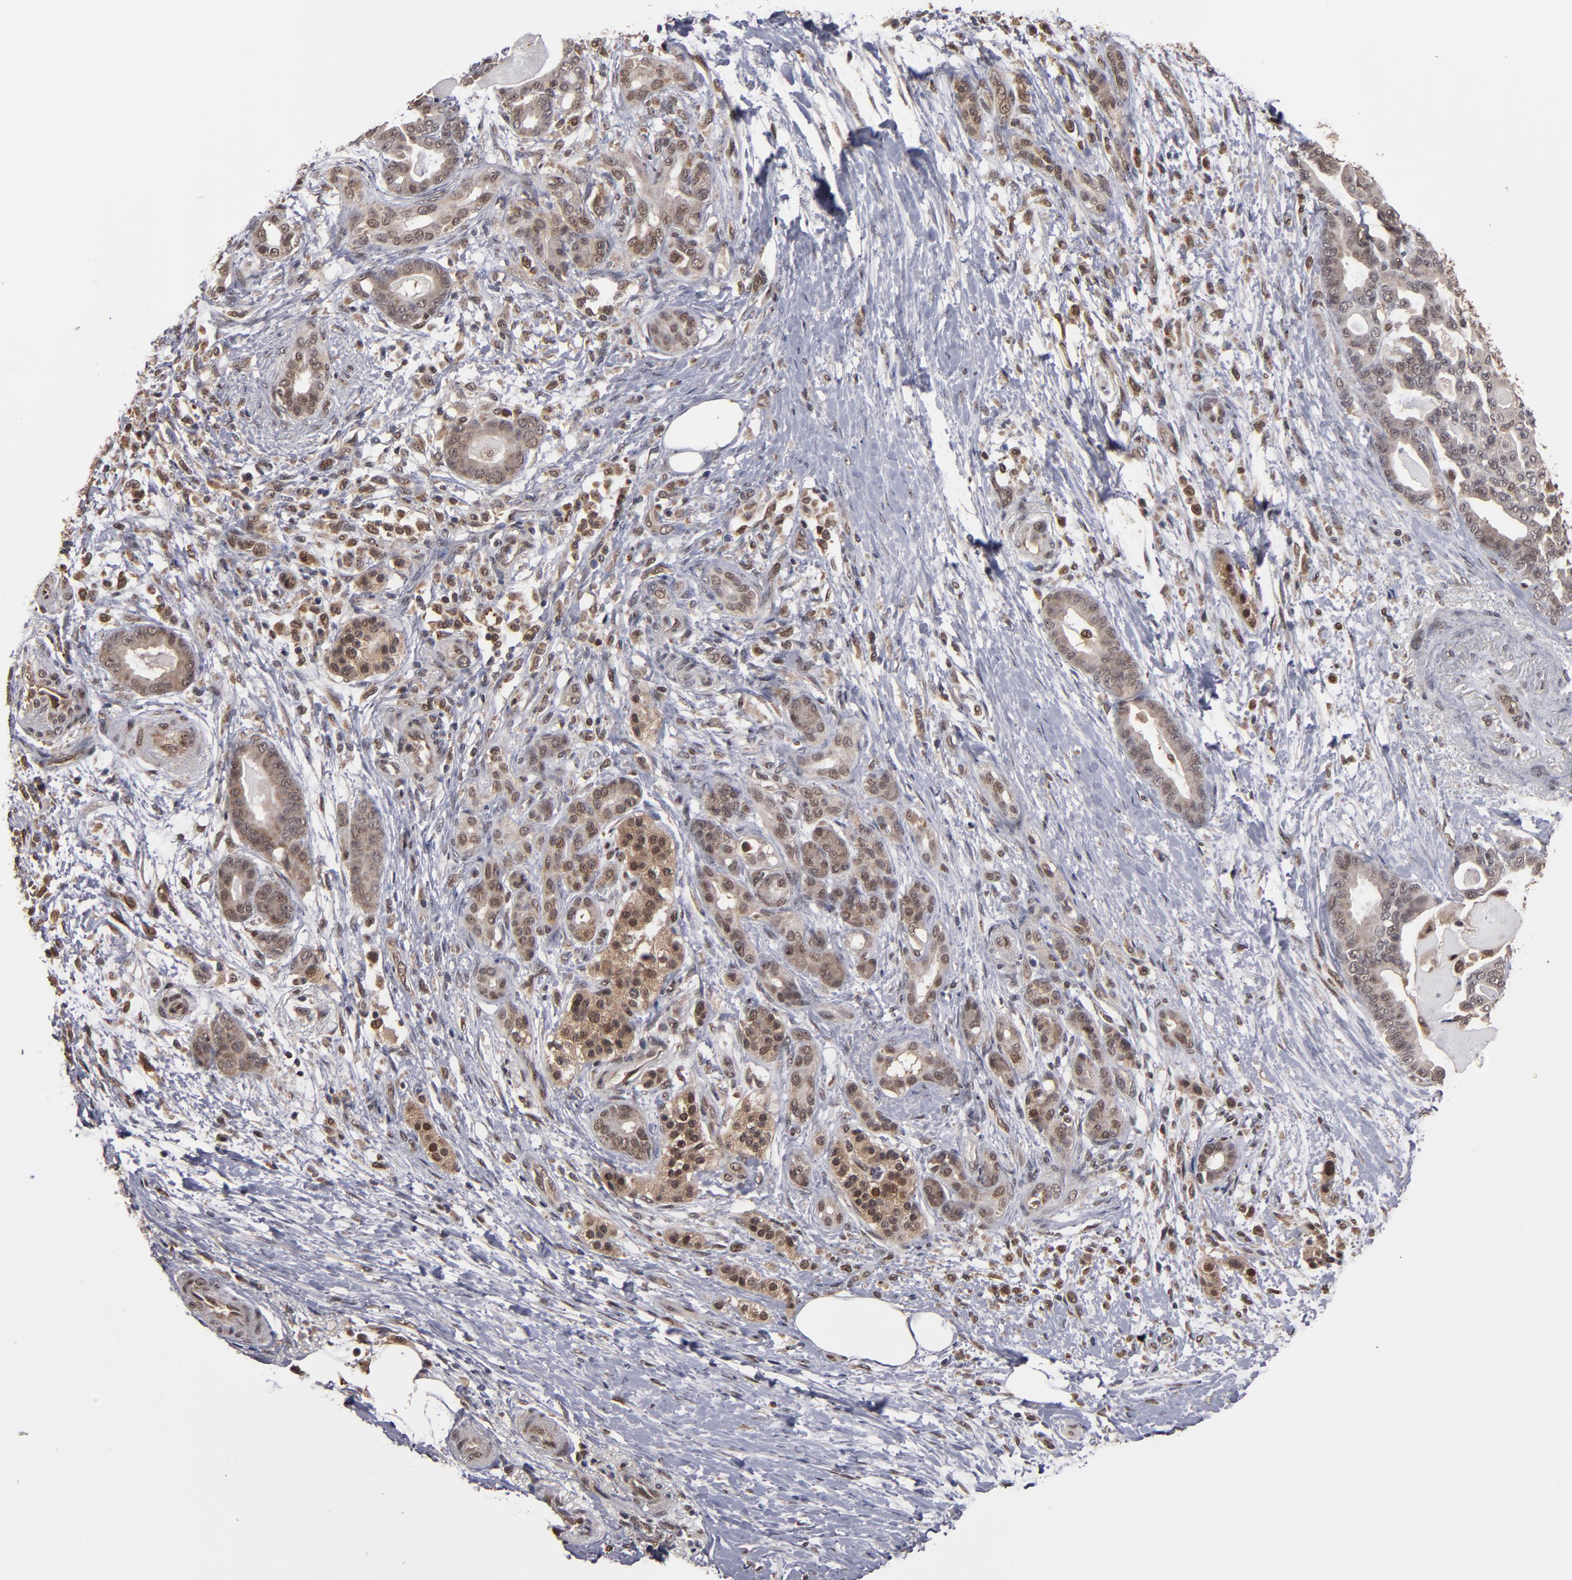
{"staining": {"intensity": "moderate", "quantity": "<25%", "location": "cytoplasmic/membranous,nuclear"}, "tissue": "pancreatic cancer", "cell_type": "Tumor cells", "image_type": "cancer", "snomed": [{"axis": "morphology", "description": "Adenocarcinoma, NOS"}, {"axis": "topography", "description": "Pancreas"}], "caption": "The image displays immunohistochemical staining of adenocarcinoma (pancreatic). There is moderate cytoplasmic/membranous and nuclear staining is present in approximately <25% of tumor cells. (DAB (3,3'-diaminobenzidine) IHC with brightfield microscopy, high magnification).", "gene": "CUL5", "patient": {"sex": "male", "age": 63}}